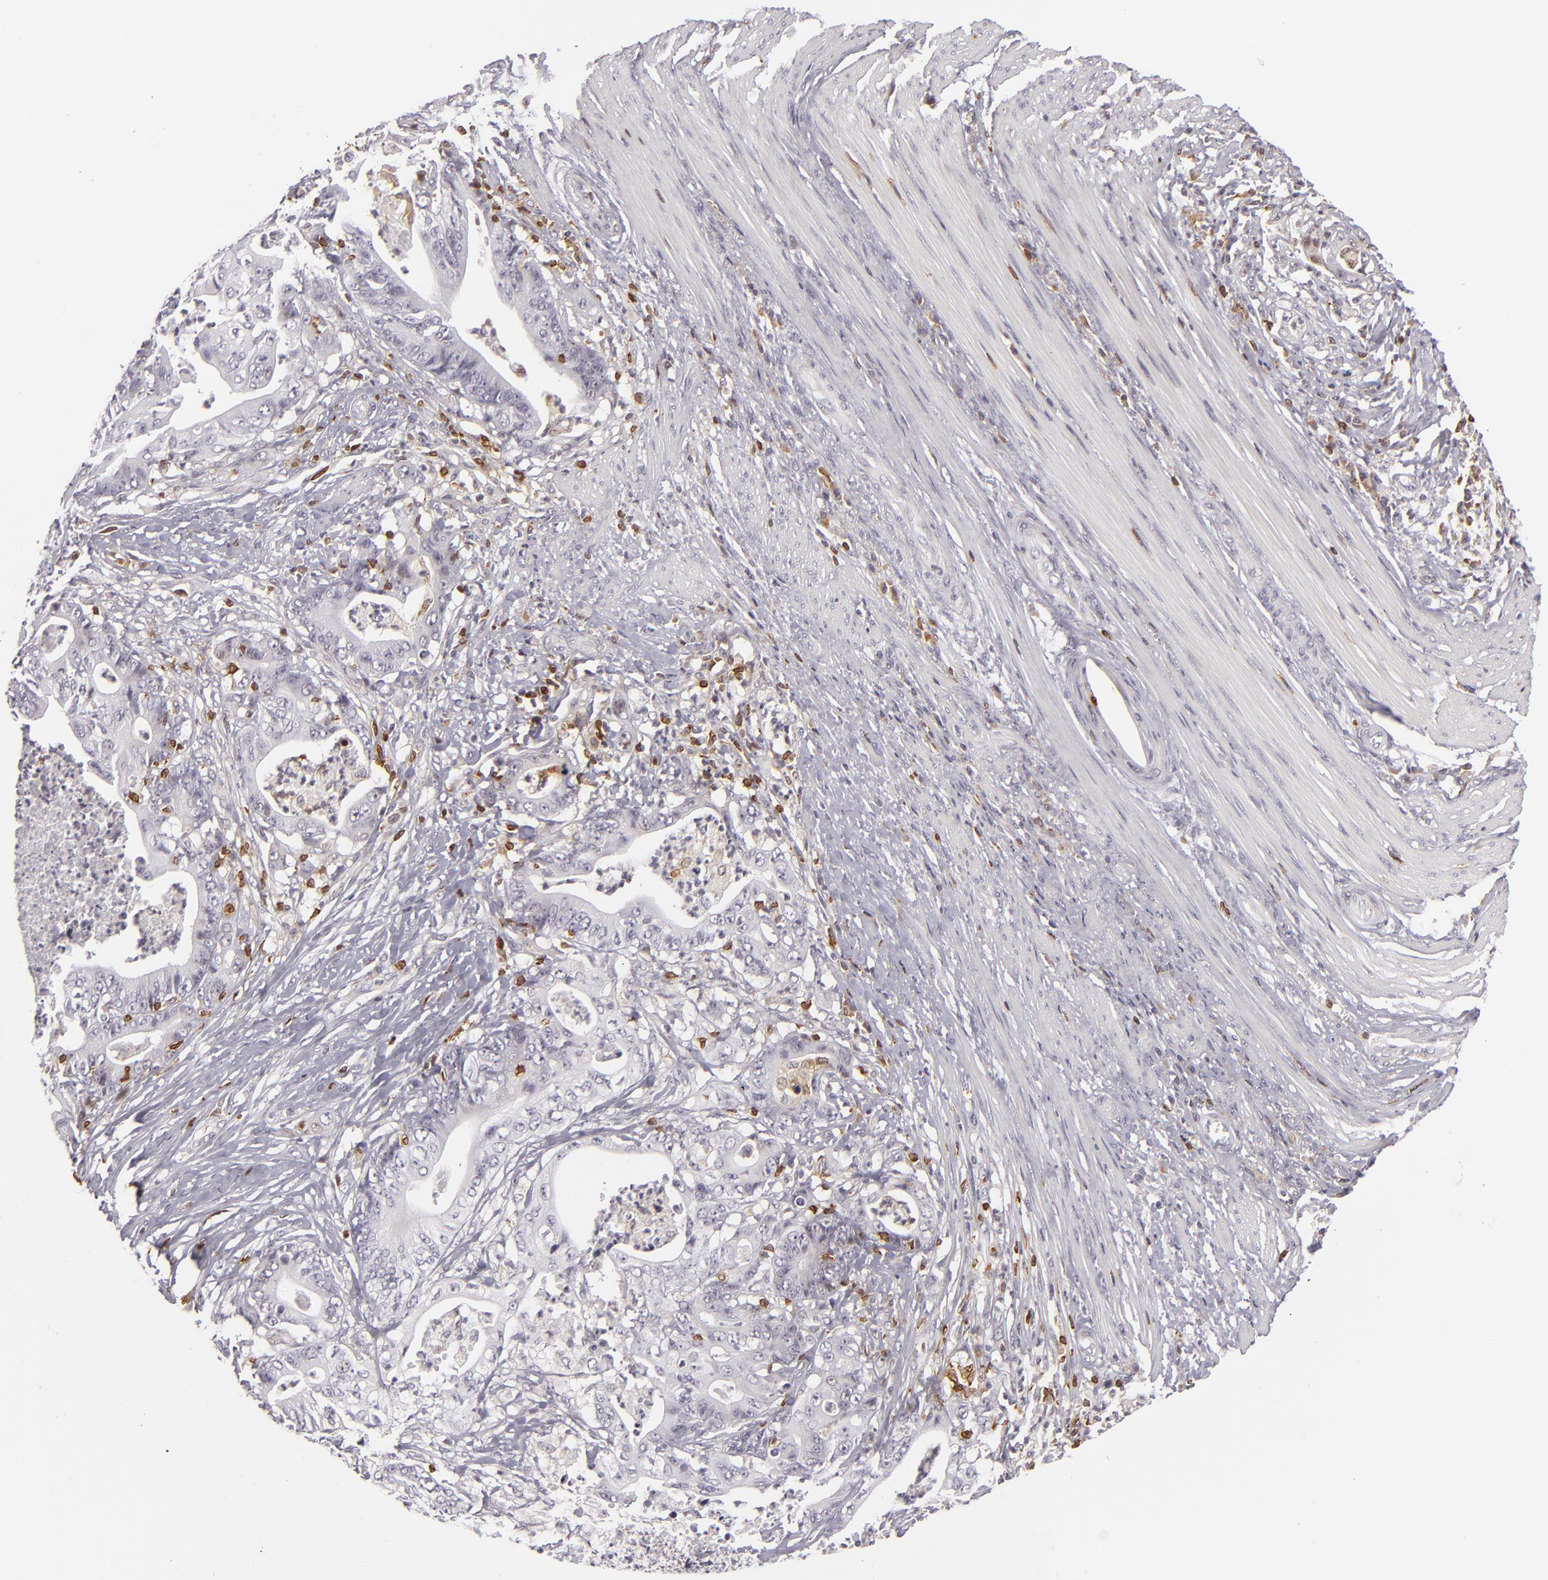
{"staining": {"intensity": "negative", "quantity": "none", "location": "none"}, "tissue": "stomach cancer", "cell_type": "Tumor cells", "image_type": "cancer", "snomed": [{"axis": "morphology", "description": "Adenocarcinoma, NOS"}, {"axis": "topography", "description": "Stomach, lower"}], "caption": "Immunohistochemistry (IHC) of stomach cancer exhibits no expression in tumor cells.", "gene": "APOBEC3G", "patient": {"sex": "female", "age": 86}}